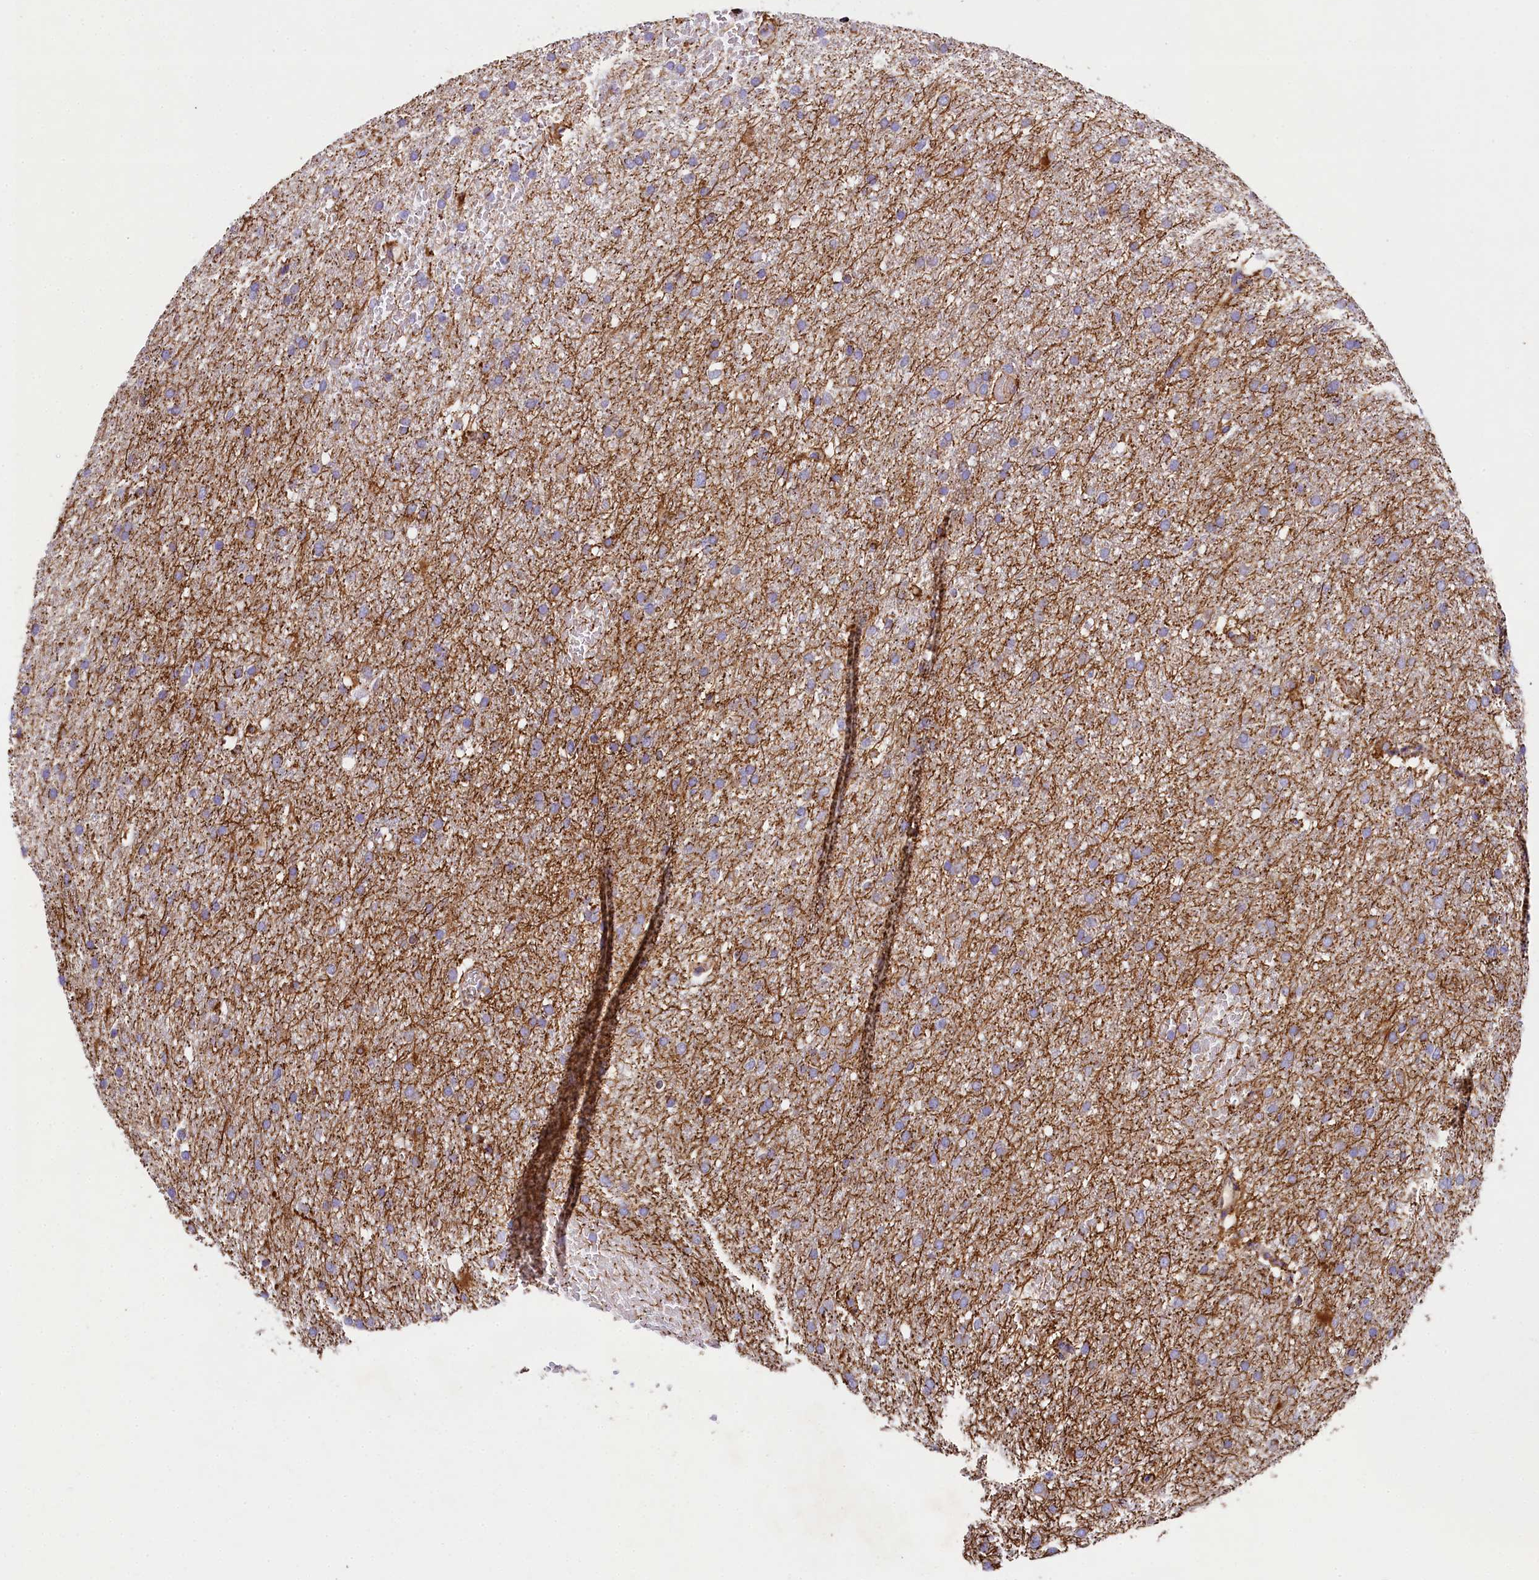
{"staining": {"intensity": "weak", "quantity": ">75%", "location": "cytoplasmic/membranous"}, "tissue": "glioma", "cell_type": "Tumor cells", "image_type": "cancer", "snomed": [{"axis": "morphology", "description": "Glioma, malignant, High grade"}, {"axis": "topography", "description": "Cerebral cortex"}], "caption": "This is a histology image of immunohistochemistry staining of malignant high-grade glioma, which shows weak expression in the cytoplasmic/membranous of tumor cells.", "gene": "CLYBL", "patient": {"sex": "female", "age": 36}}